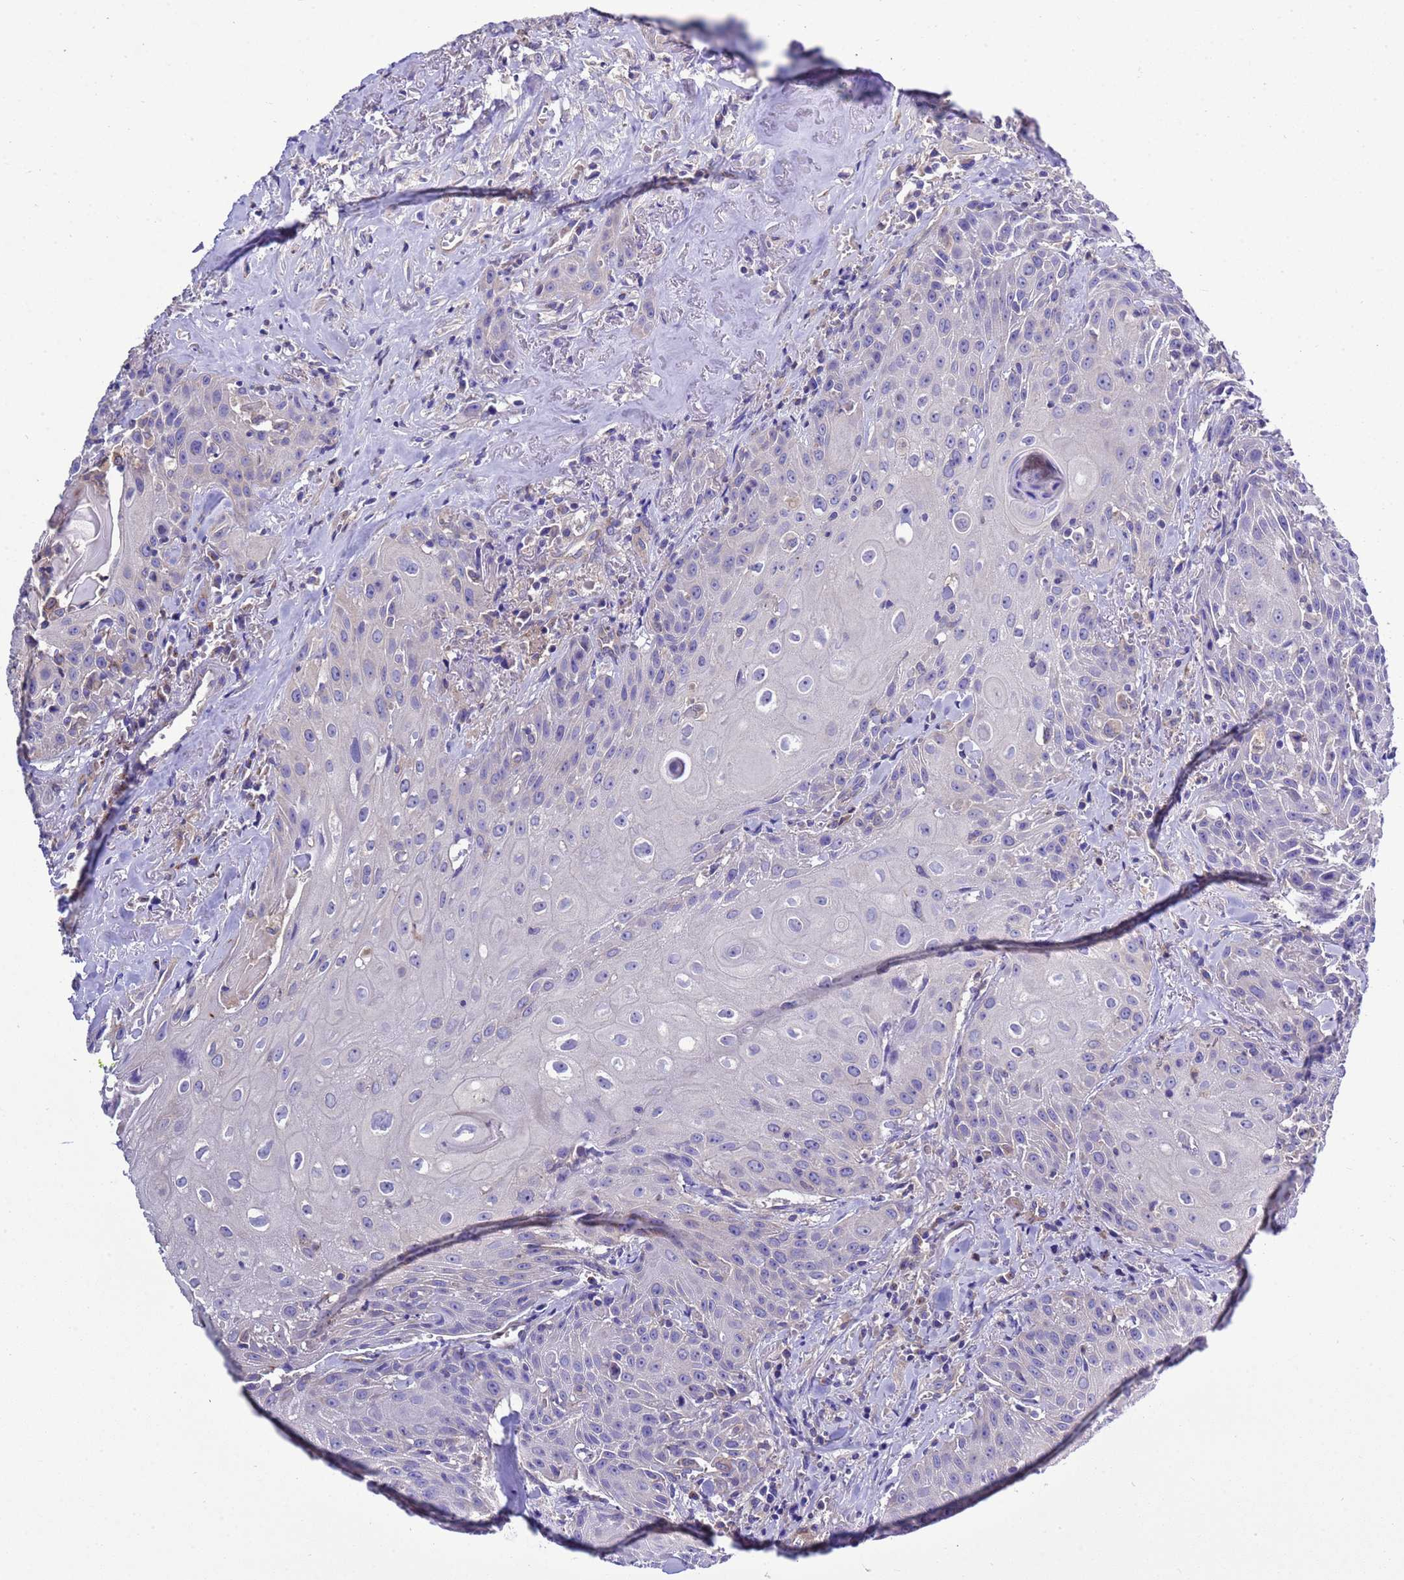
{"staining": {"intensity": "negative", "quantity": "none", "location": "none"}, "tissue": "head and neck cancer", "cell_type": "Tumor cells", "image_type": "cancer", "snomed": [{"axis": "morphology", "description": "Squamous cell carcinoma, NOS"}, {"axis": "topography", "description": "Oral tissue"}, {"axis": "topography", "description": "Head-Neck"}], "caption": "Image shows no significant protein expression in tumor cells of squamous cell carcinoma (head and neck).", "gene": "KICS2", "patient": {"sex": "female", "age": 82}}